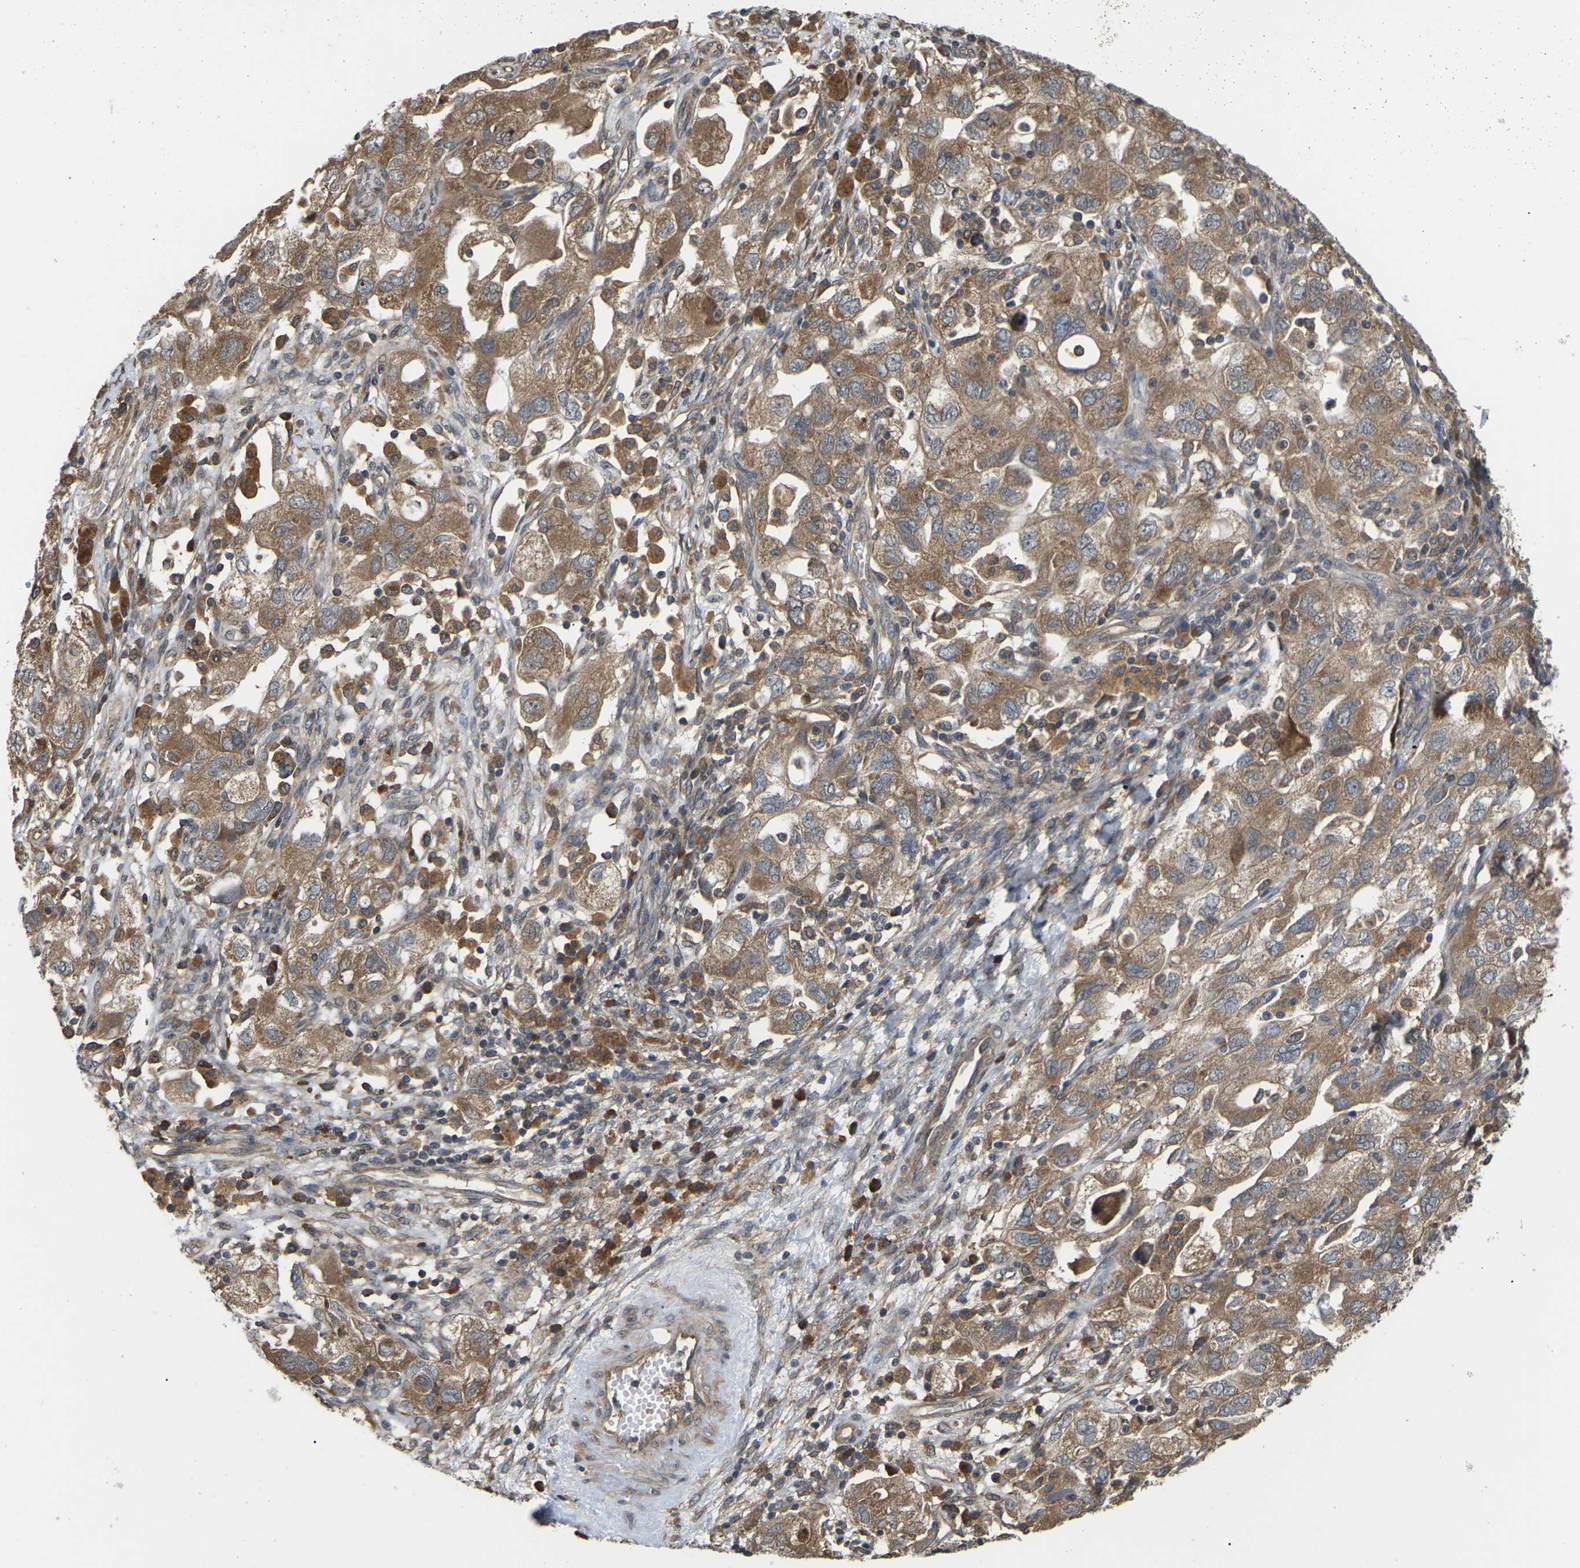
{"staining": {"intensity": "moderate", "quantity": ">75%", "location": "cytoplasmic/membranous"}, "tissue": "ovarian cancer", "cell_type": "Tumor cells", "image_type": "cancer", "snomed": [{"axis": "morphology", "description": "Carcinoma, NOS"}, {"axis": "morphology", "description": "Cystadenocarcinoma, serous, NOS"}, {"axis": "topography", "description": "Ovary"}], "caption": "Tumor cells display medium levels of moderate cytoplasmic/membranous expression in approximately >75% of cells in human carcinoma (ovarian). The protein is shown in brown color, while the nuclei are stained blue.", "gene": "NRAS", "patient": {"sex": "female", "age": 69}}